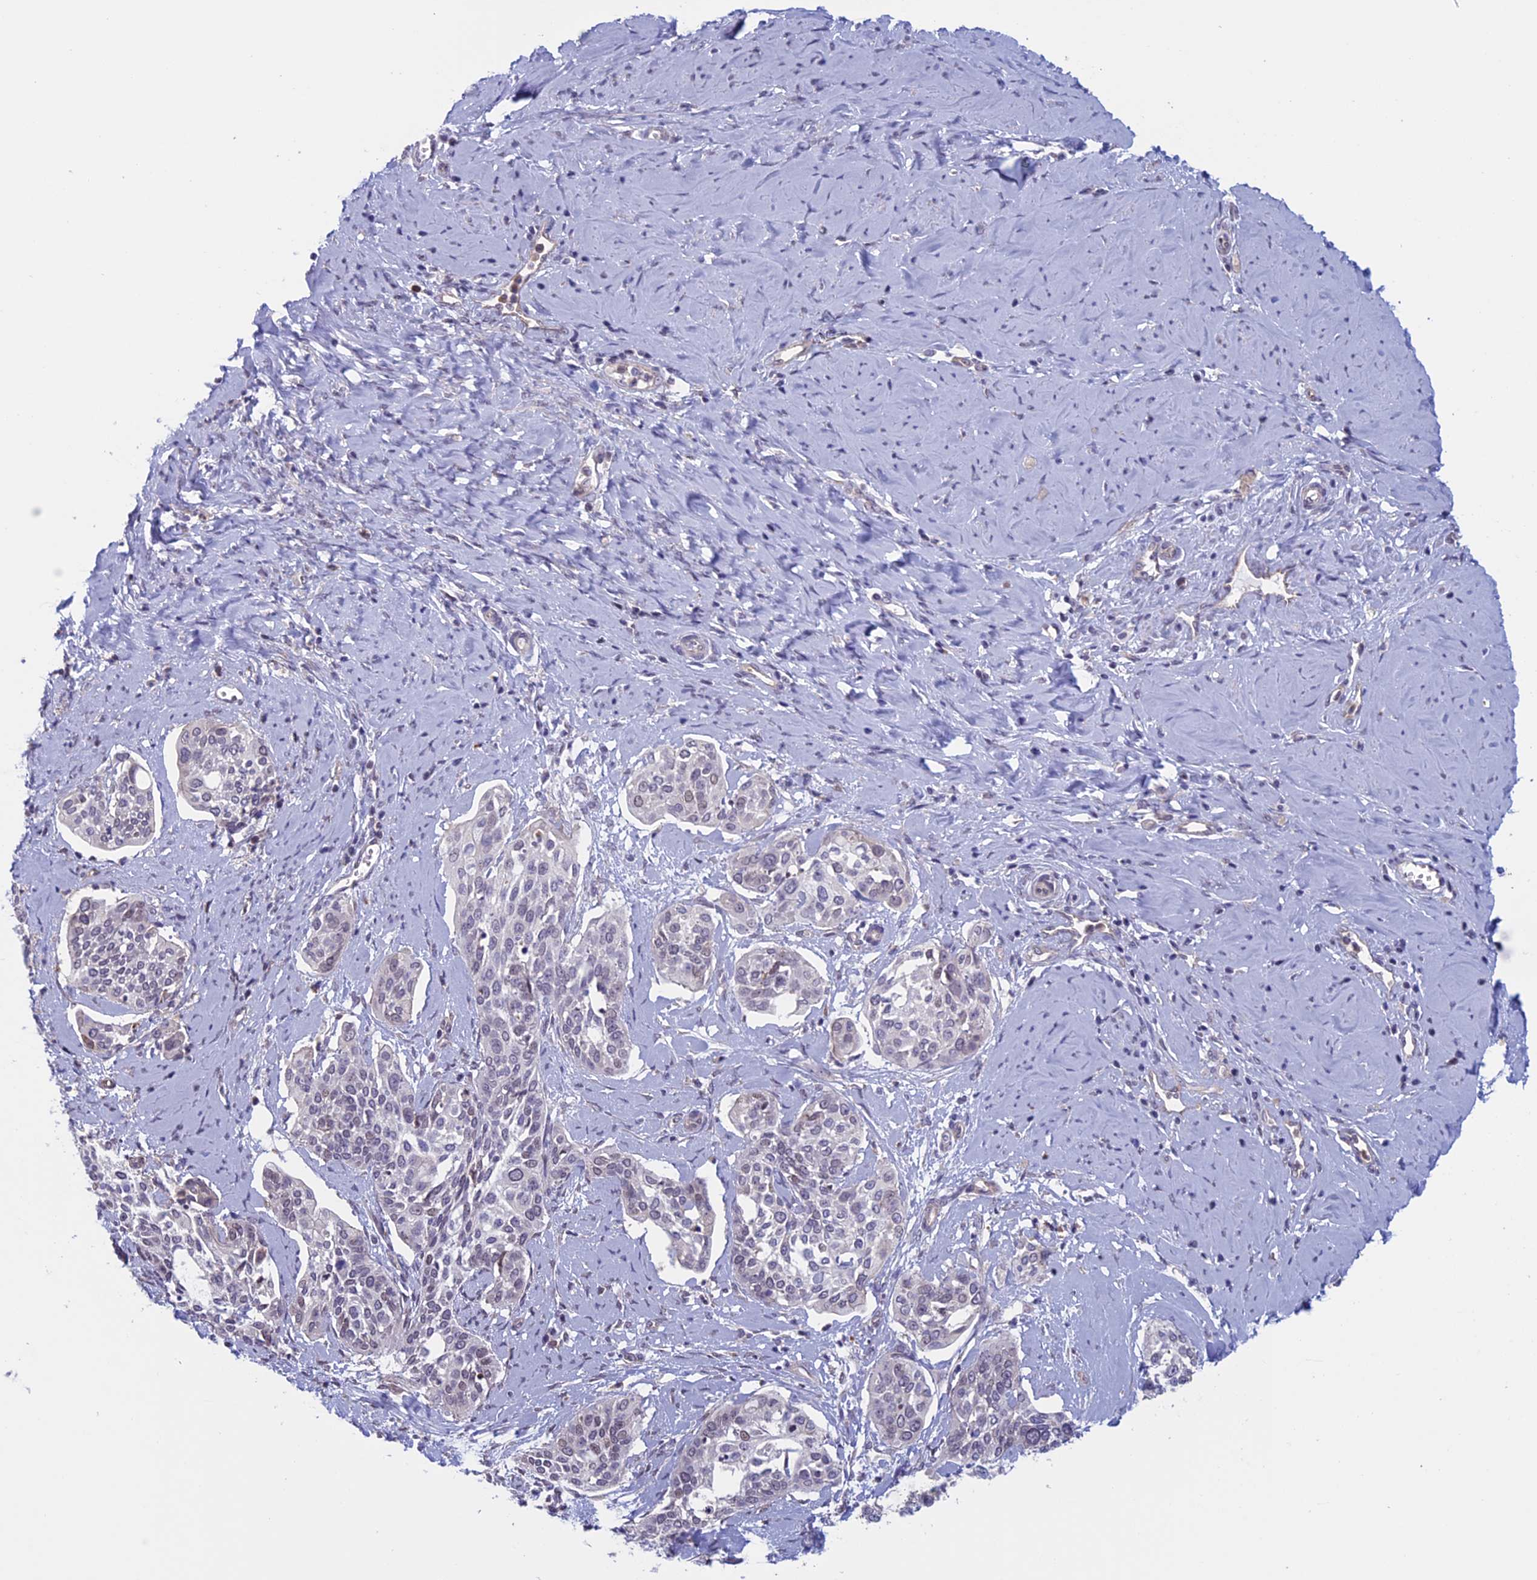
{"staining": {"intensity": "weak", "quantity": "<25%", "location": "nuclear"}, "tissue": "cervical cancer", "cell_type": "Tumor cells", "image_type": "cancer", "snomed": [{"axis": "morphology", "description": "Squamous cell carcinoma, NOS"}, {"axis": "topography", "description": "Cervix"}], "caption": "Tumor cells show no significant protein expression in cervical cancer (squamous cell carcinoma).", "gene": "SLC1A6", "patient": {"sex": "female", "age": 44}}